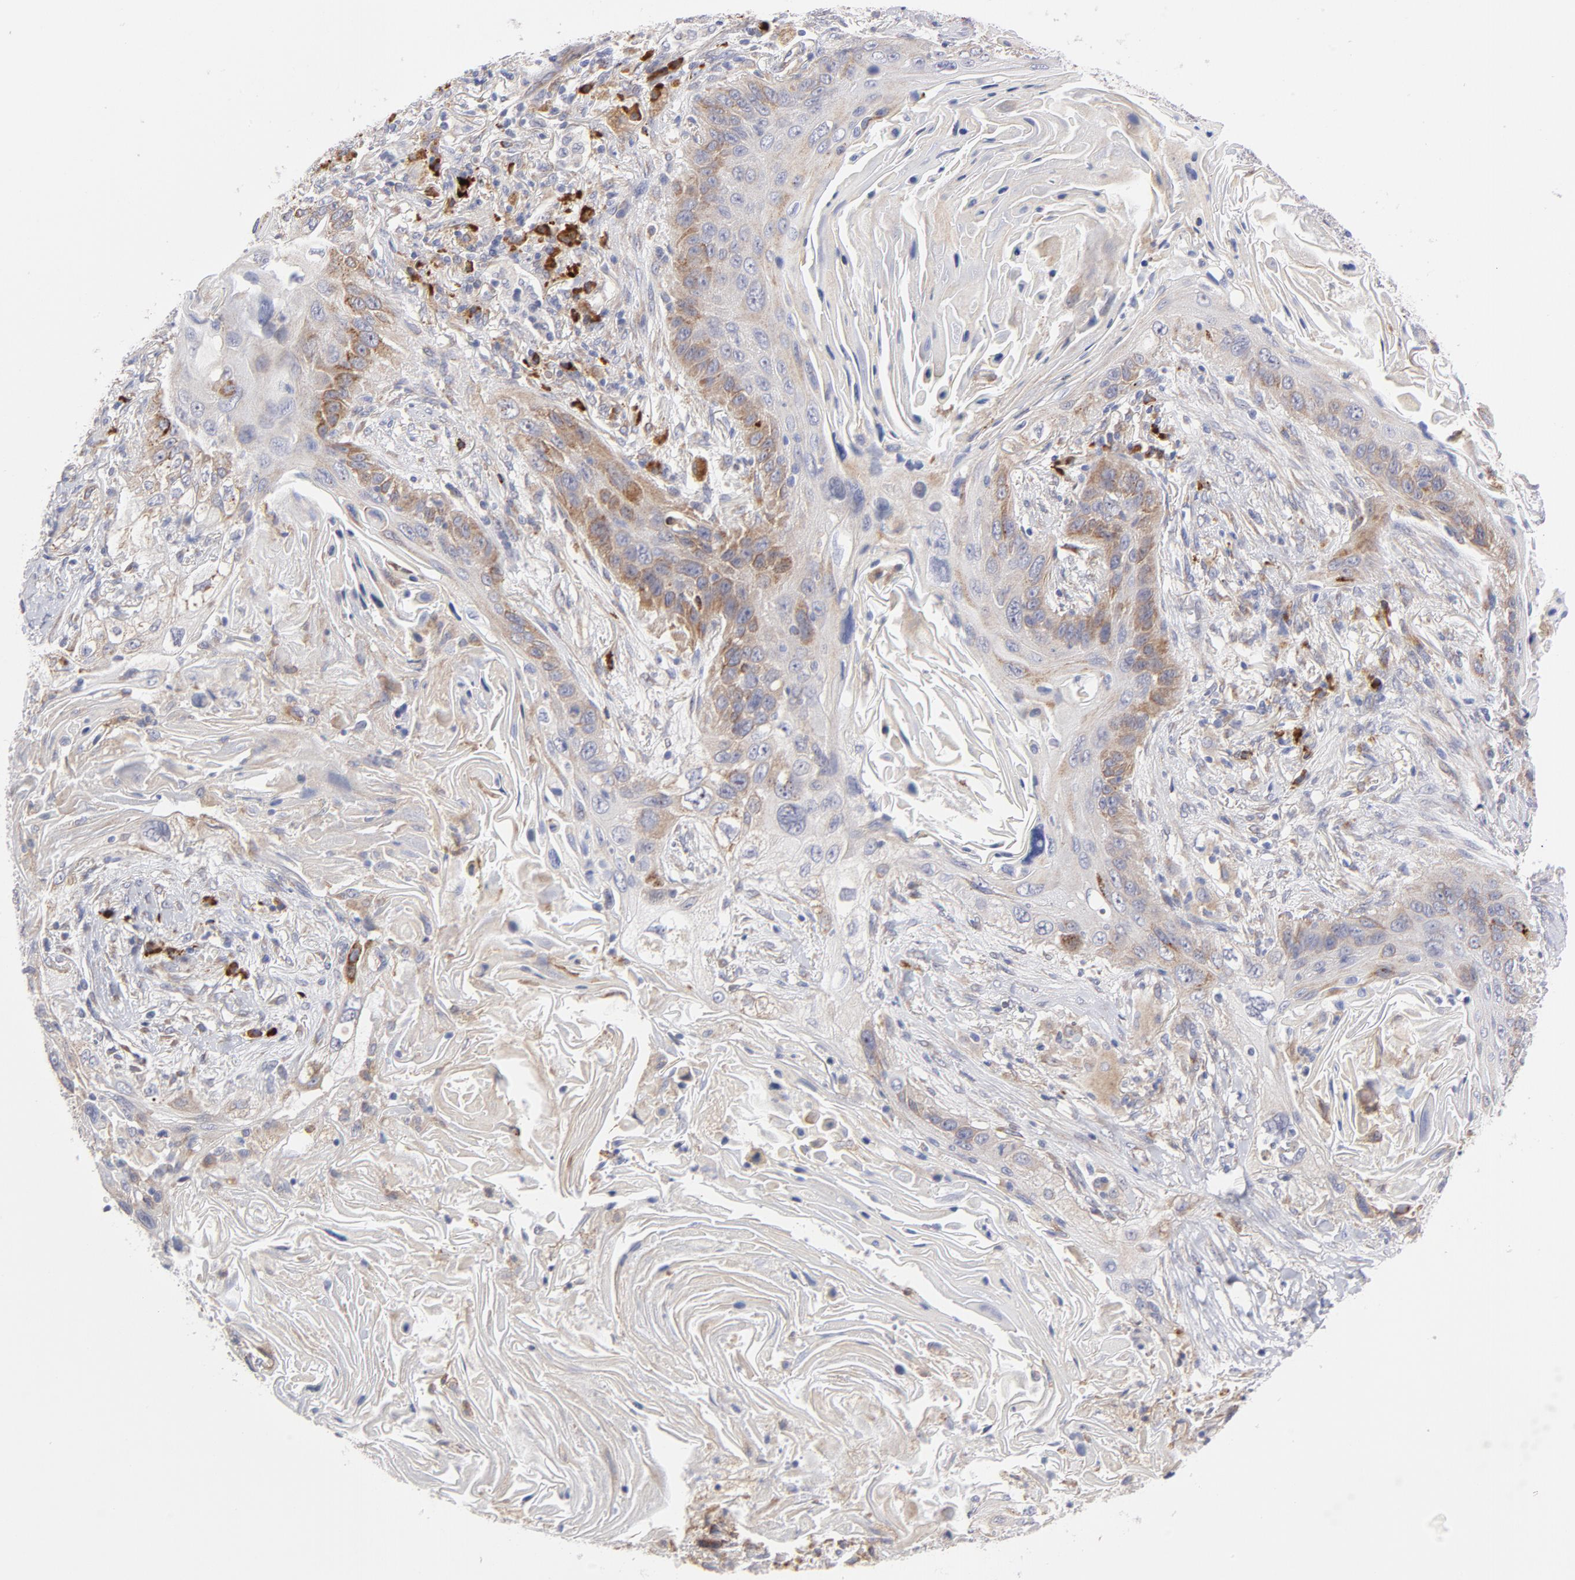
{"staining": {"intensity": "moderate", "quantity": "<25%", "location": "cytoplasmic/membranous"}, "tissue": "lung cancer", "cell_type": "Tumor cells", "image_type": "cancer", "snomed": [{"axis": "morphology", "description": "Squamous cell carcinoma, NOS"}, {"axis": "topography", "description": "Lung"}], "caption": "This is an image of immunohistochemistry staining of lung cancer (squamous cell carcinoma), which shows moderate staining in the cytoplasmic/membranous of tumor cells.", "gene": "RAPGEF3", "patient": {"sex": "female", "age": 67}}